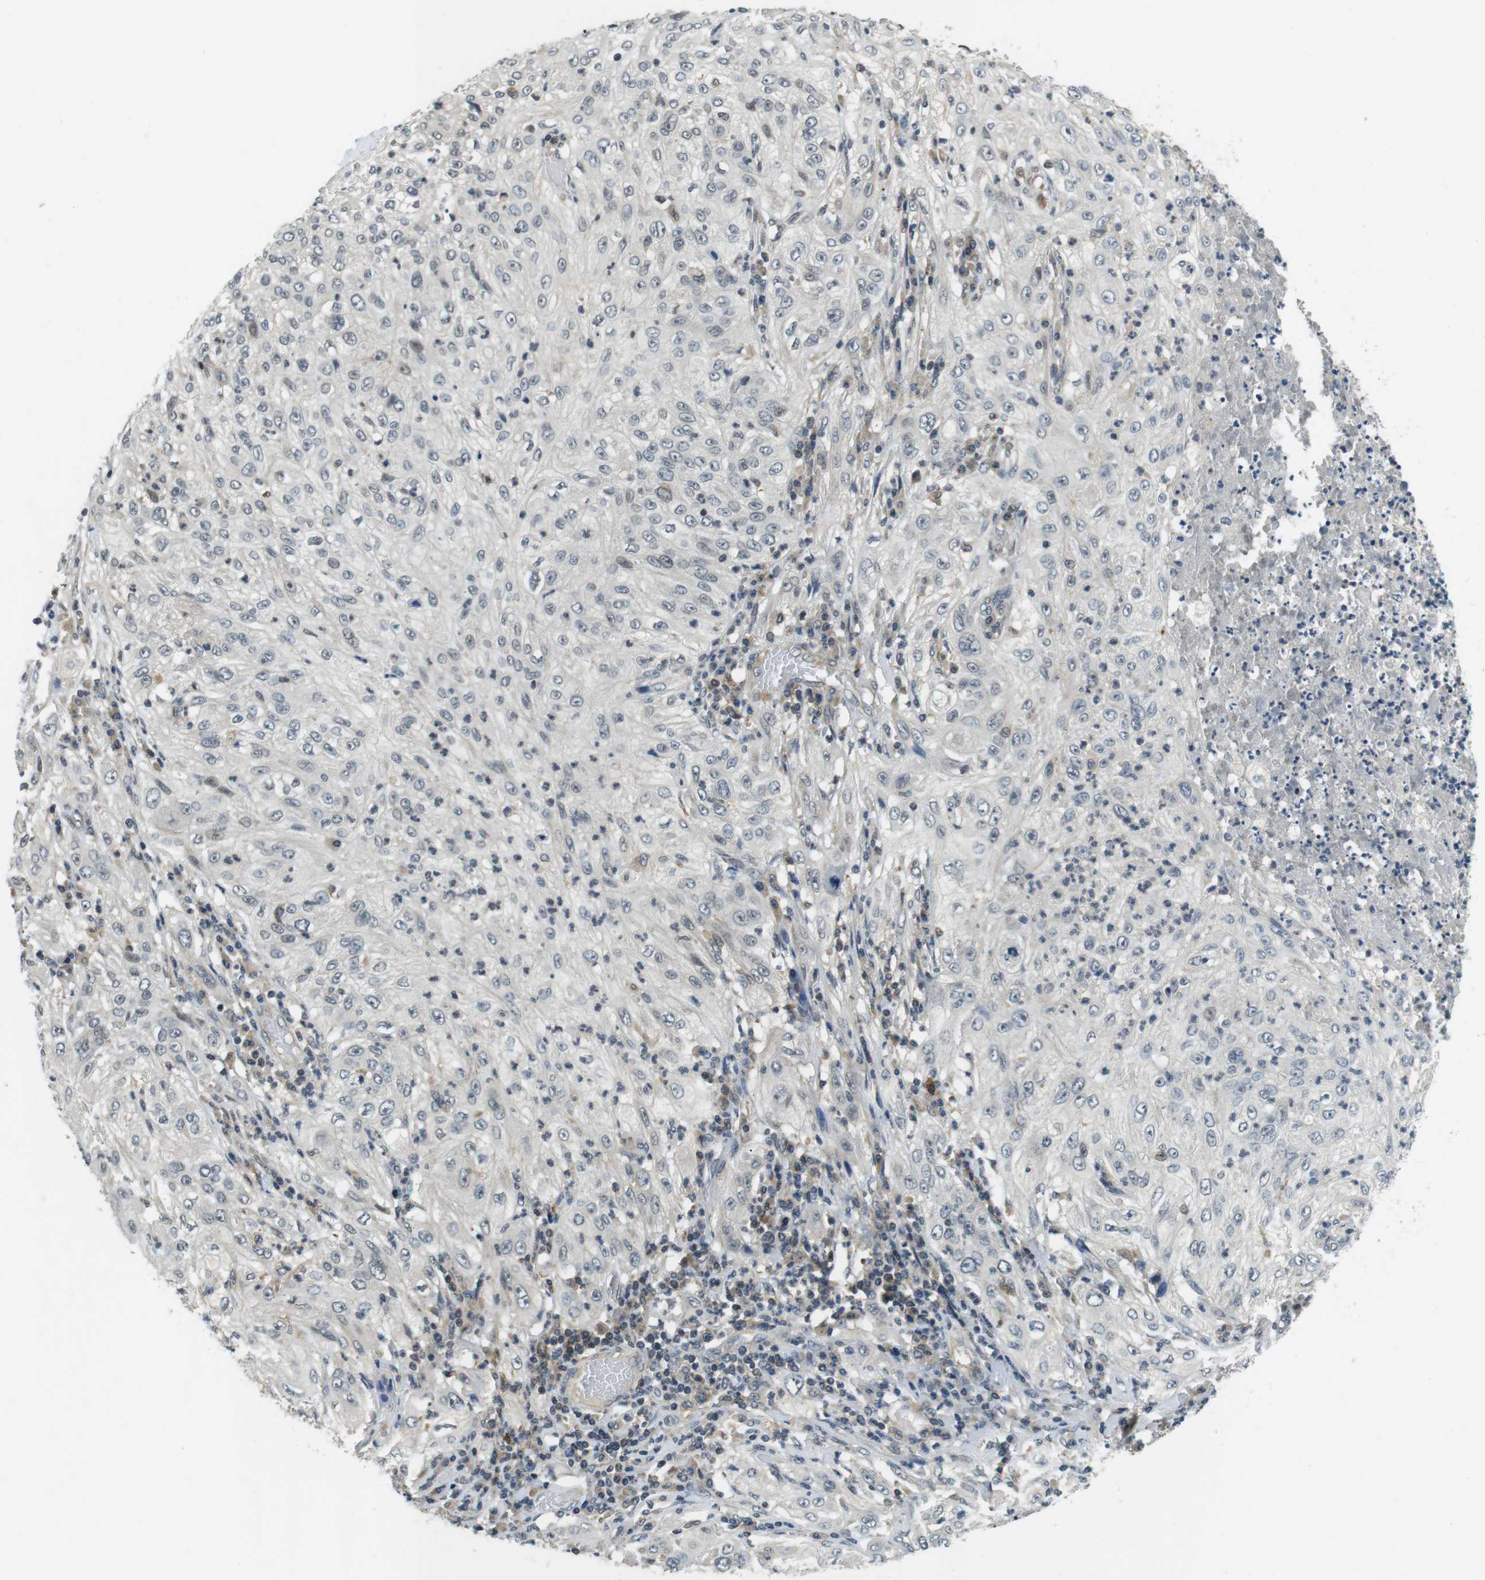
{"staining": {"intensity": "negative", "quantity": "none", "location": "none"}, "tissue": "lung cancer", "cell_type": "Tumor cells", "image_type": "cancer", "snomed": [{"axis": "morphology", "description": "Inflammation, NOS"}, {"axis": "morphology", "description": "Squamous cell carcinoma, NOS"}, {"axis": "topography", "description": "Lymph node"}, {"axis": "topography", "description": "Soft tissue"}, {"axis": "topography", "description": "Lung"}], "caption": "This is an IHC image of squamous cell carcinoma (lung). There is no expression in tumor cells.", "gene": "BRD4", "patient": {"sex": "male", "age": 66}}